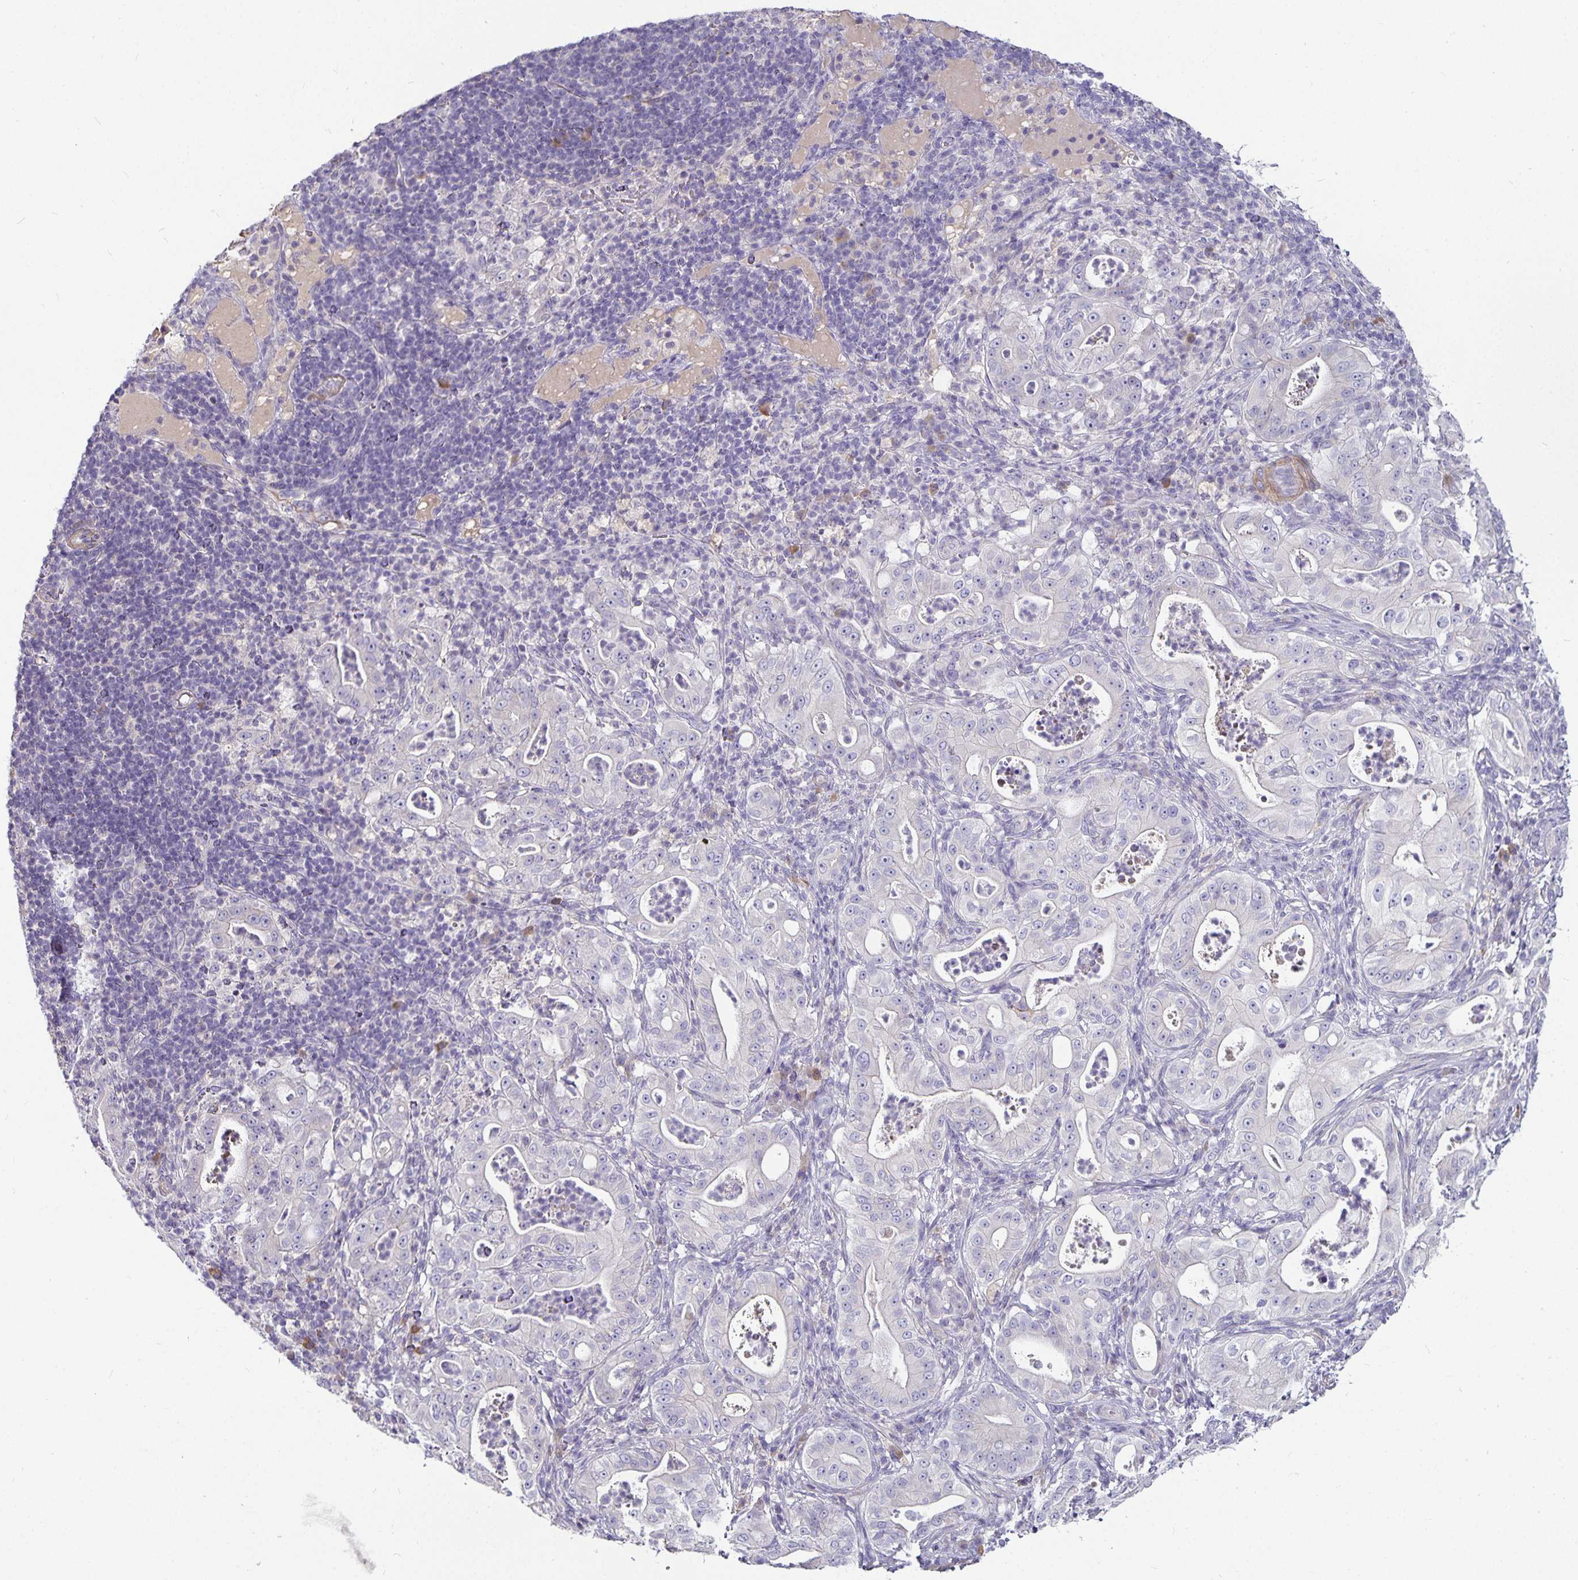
{"staining": {"intensity": "negative", "quantity": "none", "location": "none"}, "tissue": "pancreatic cancer", "cell_type": "Tumor cells", "image_type": "cancer", "snomed": [{"axis": "morphology", "description": "Adenocarcinoma, NOS"}, {"axis": "topography", "description": "Pancreas"}], "caption": "IHC histopathology image of pancreatic adenocarcinoma stained for a protein (brown), which demonstrates no staining in tumor cells.", "gene": "CA12", "patient": {"sex": "male", "age": 71}}